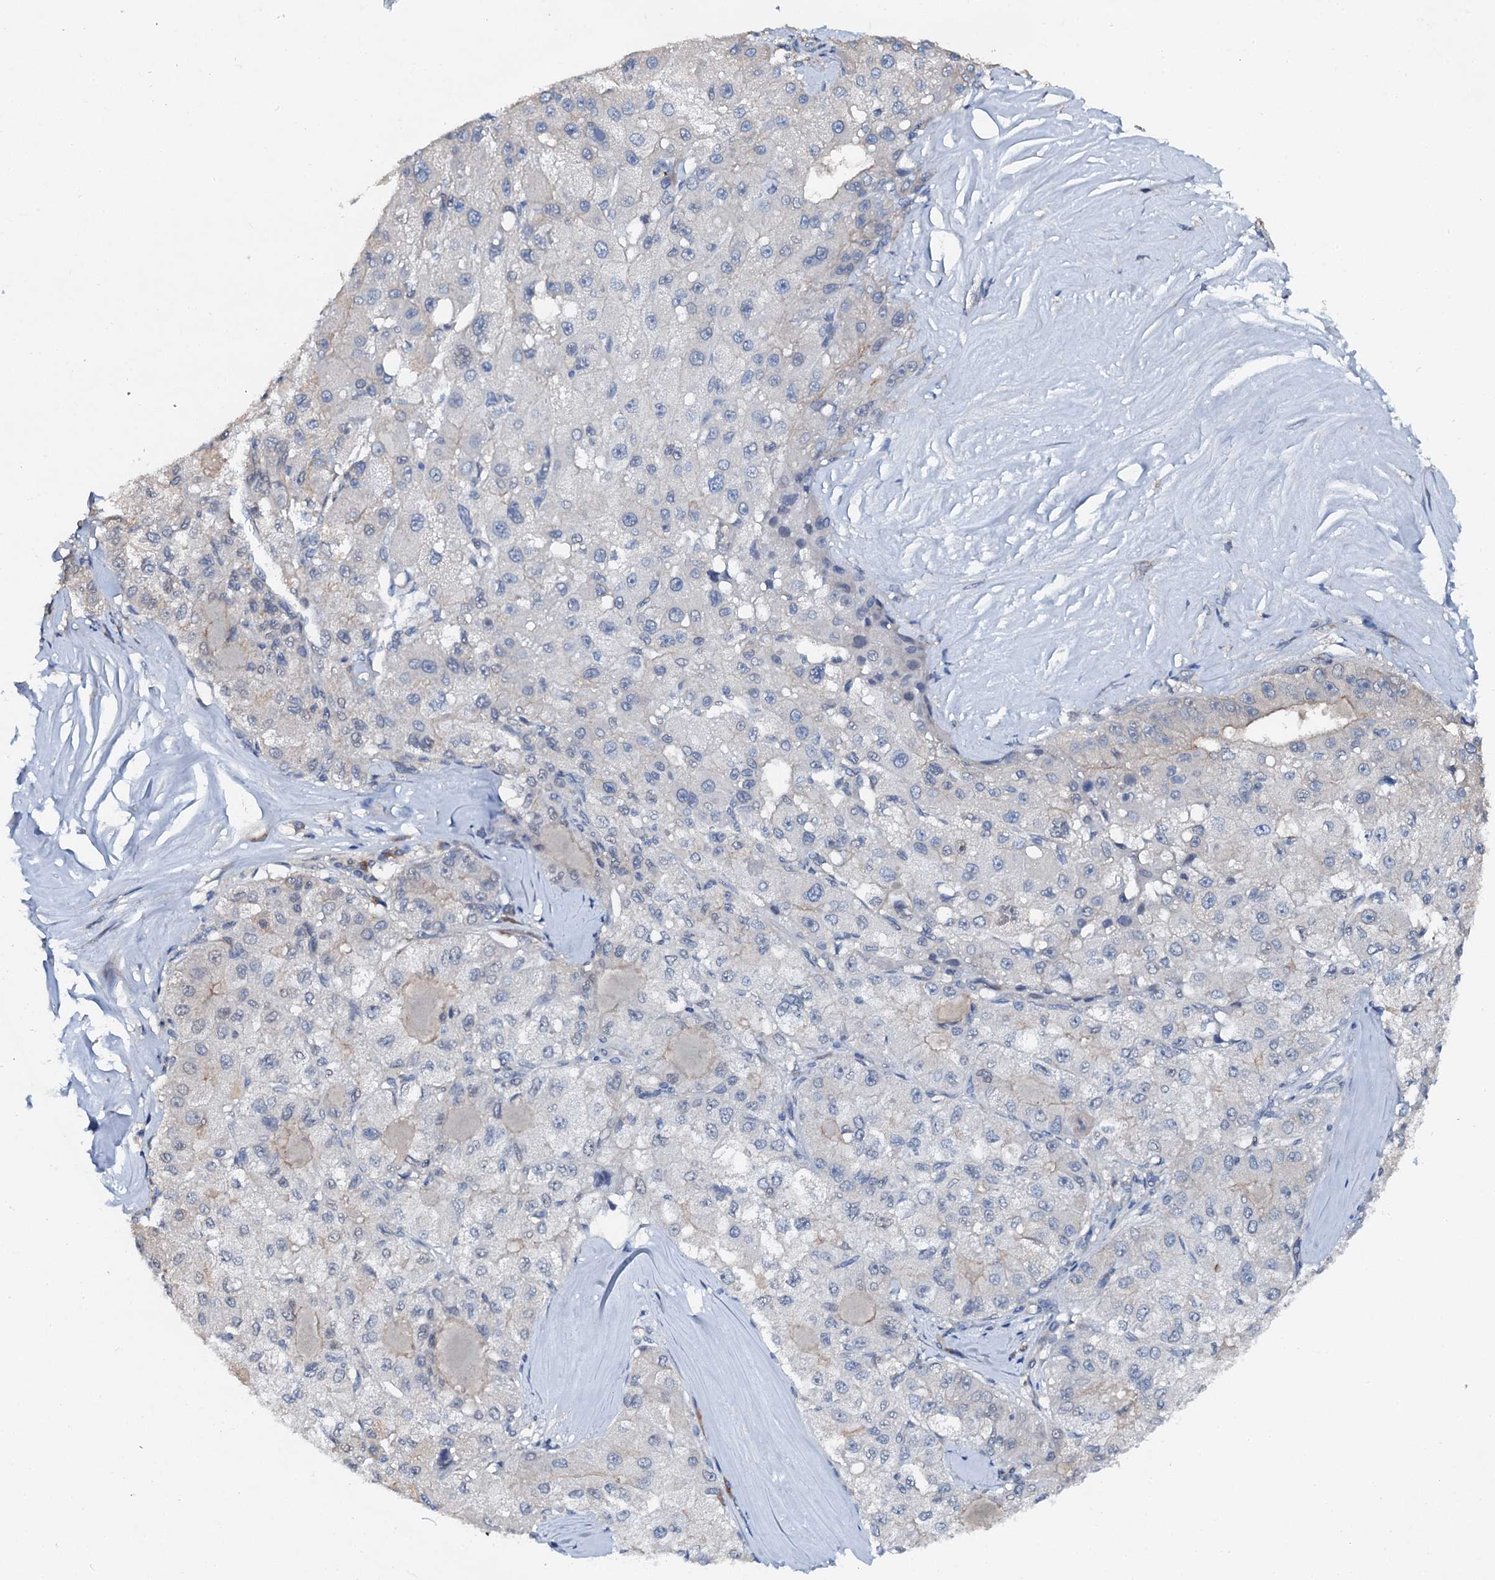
{"staining": {"intensity": "negative", "quantity": "none", "location": "none"}, "tissue": "liver cancer", "cell_type": "Tumor cells", "image_type": "cancer", "snomed": [{"axis": "morphology", "description": "Carcinoma, Hepatocellular, NOS"}, {"axis": "topography", "description": "Liver"}], "caption": "Human liver hepatocellular carcinoma stained for a protein using immunohistochemistry (IHC) reveals no expression in tumor cells.", "gene": "FLYWCH1", "patient": {"sex": "male", "age": 80}}